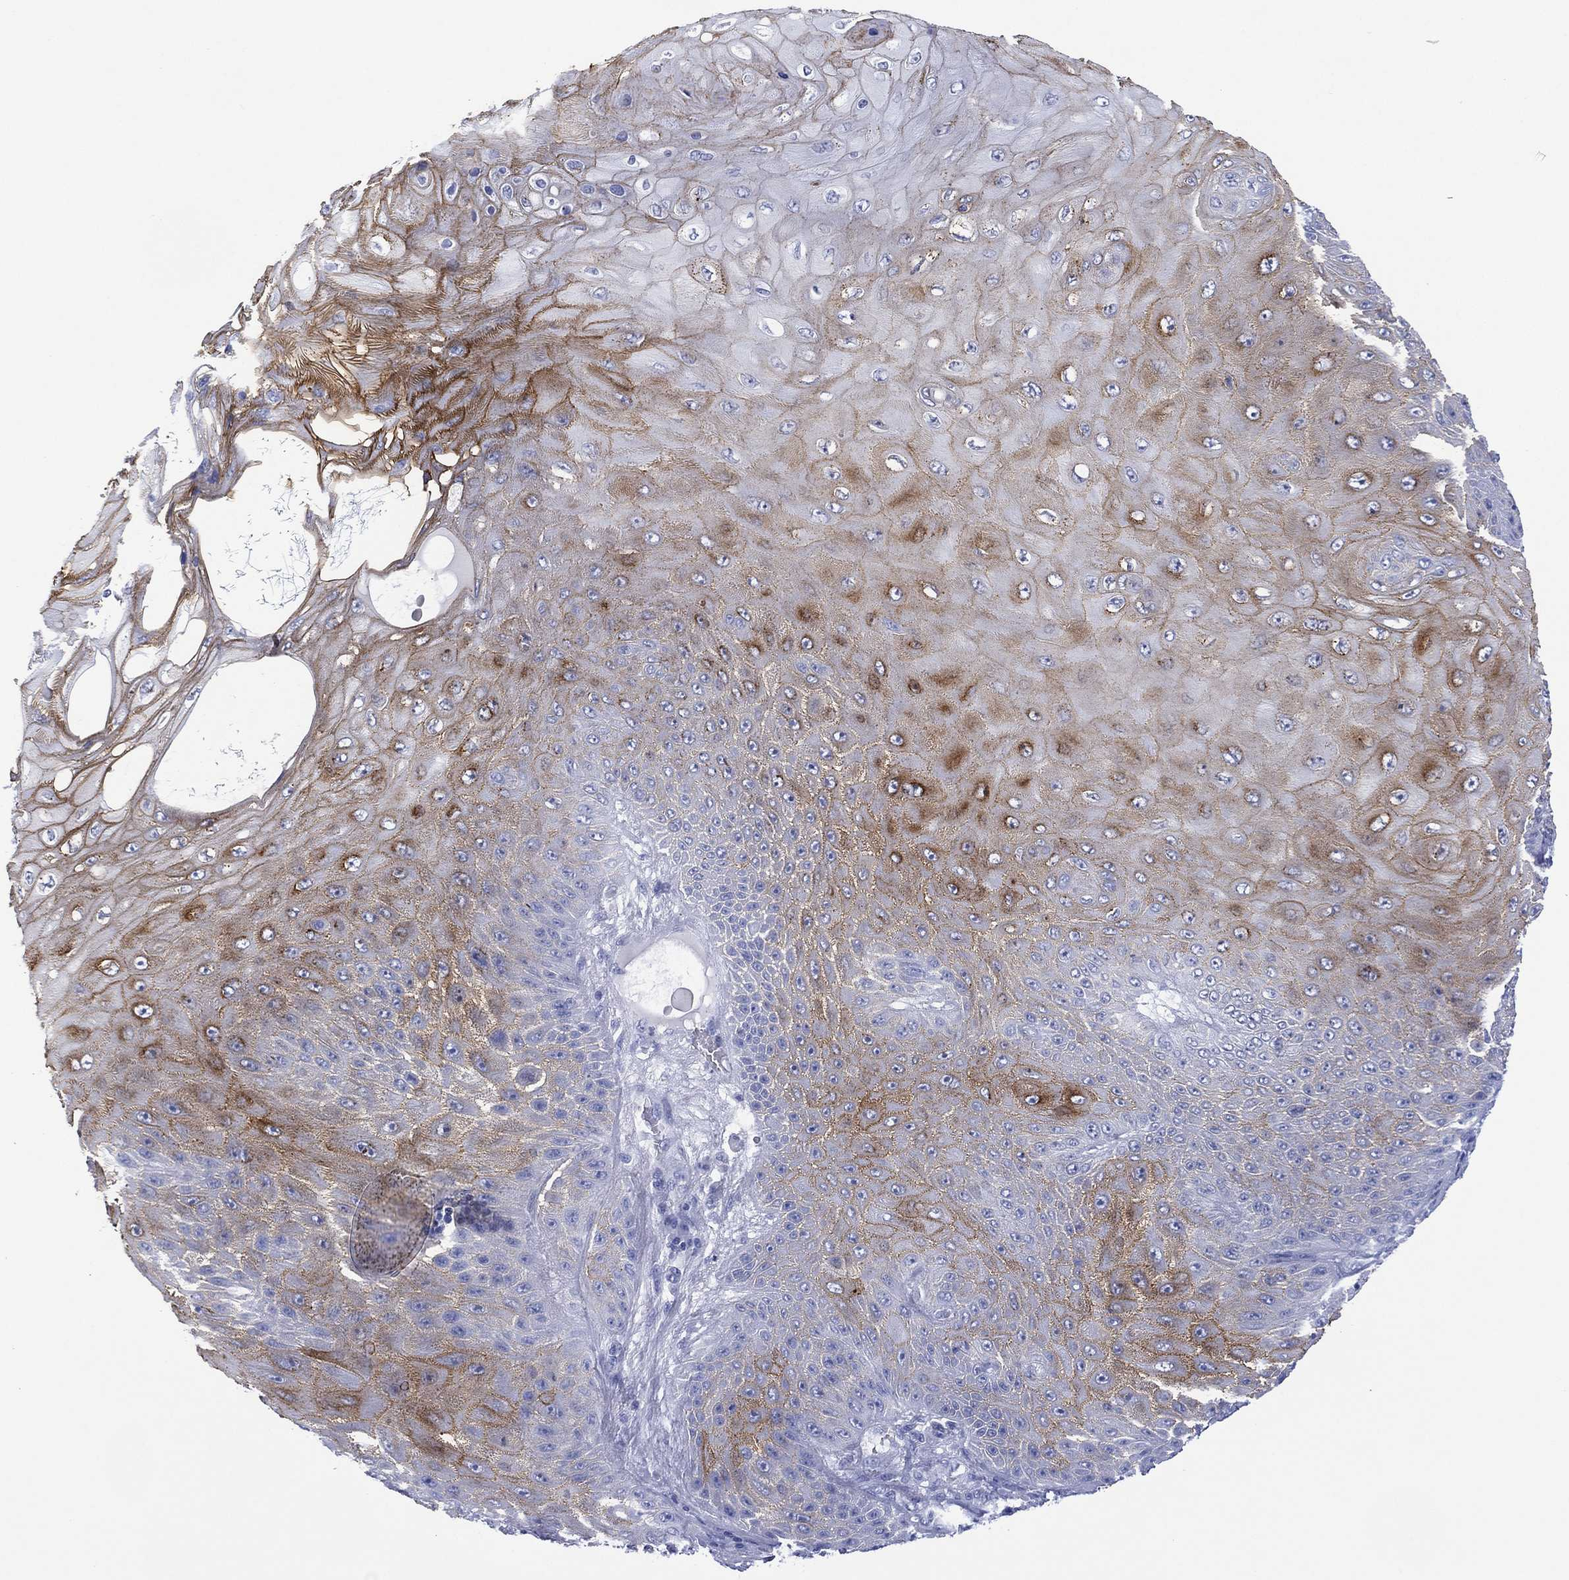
{"staining": {"intensity": "strong", "quantity": "25%-75%", "location": "cytoplasmic/membranous"}, "tissue": "skin cancer", "cell_type": "Tumor cells", "image_type": "cancer", "snomed": [{"axis": "morphology", "description": "Squamous cell carcinoma, NOS"}, {"axis": "topography", "description": "Skin"}], "caption": "IHC of human skin squamous cell carcinoma reveals high levels of strong cytoplasmic/membranous staining in about 25%-75% of tumor cells.", "gene": "DSG1", "patient": {"sex": "male", "age": 62}}